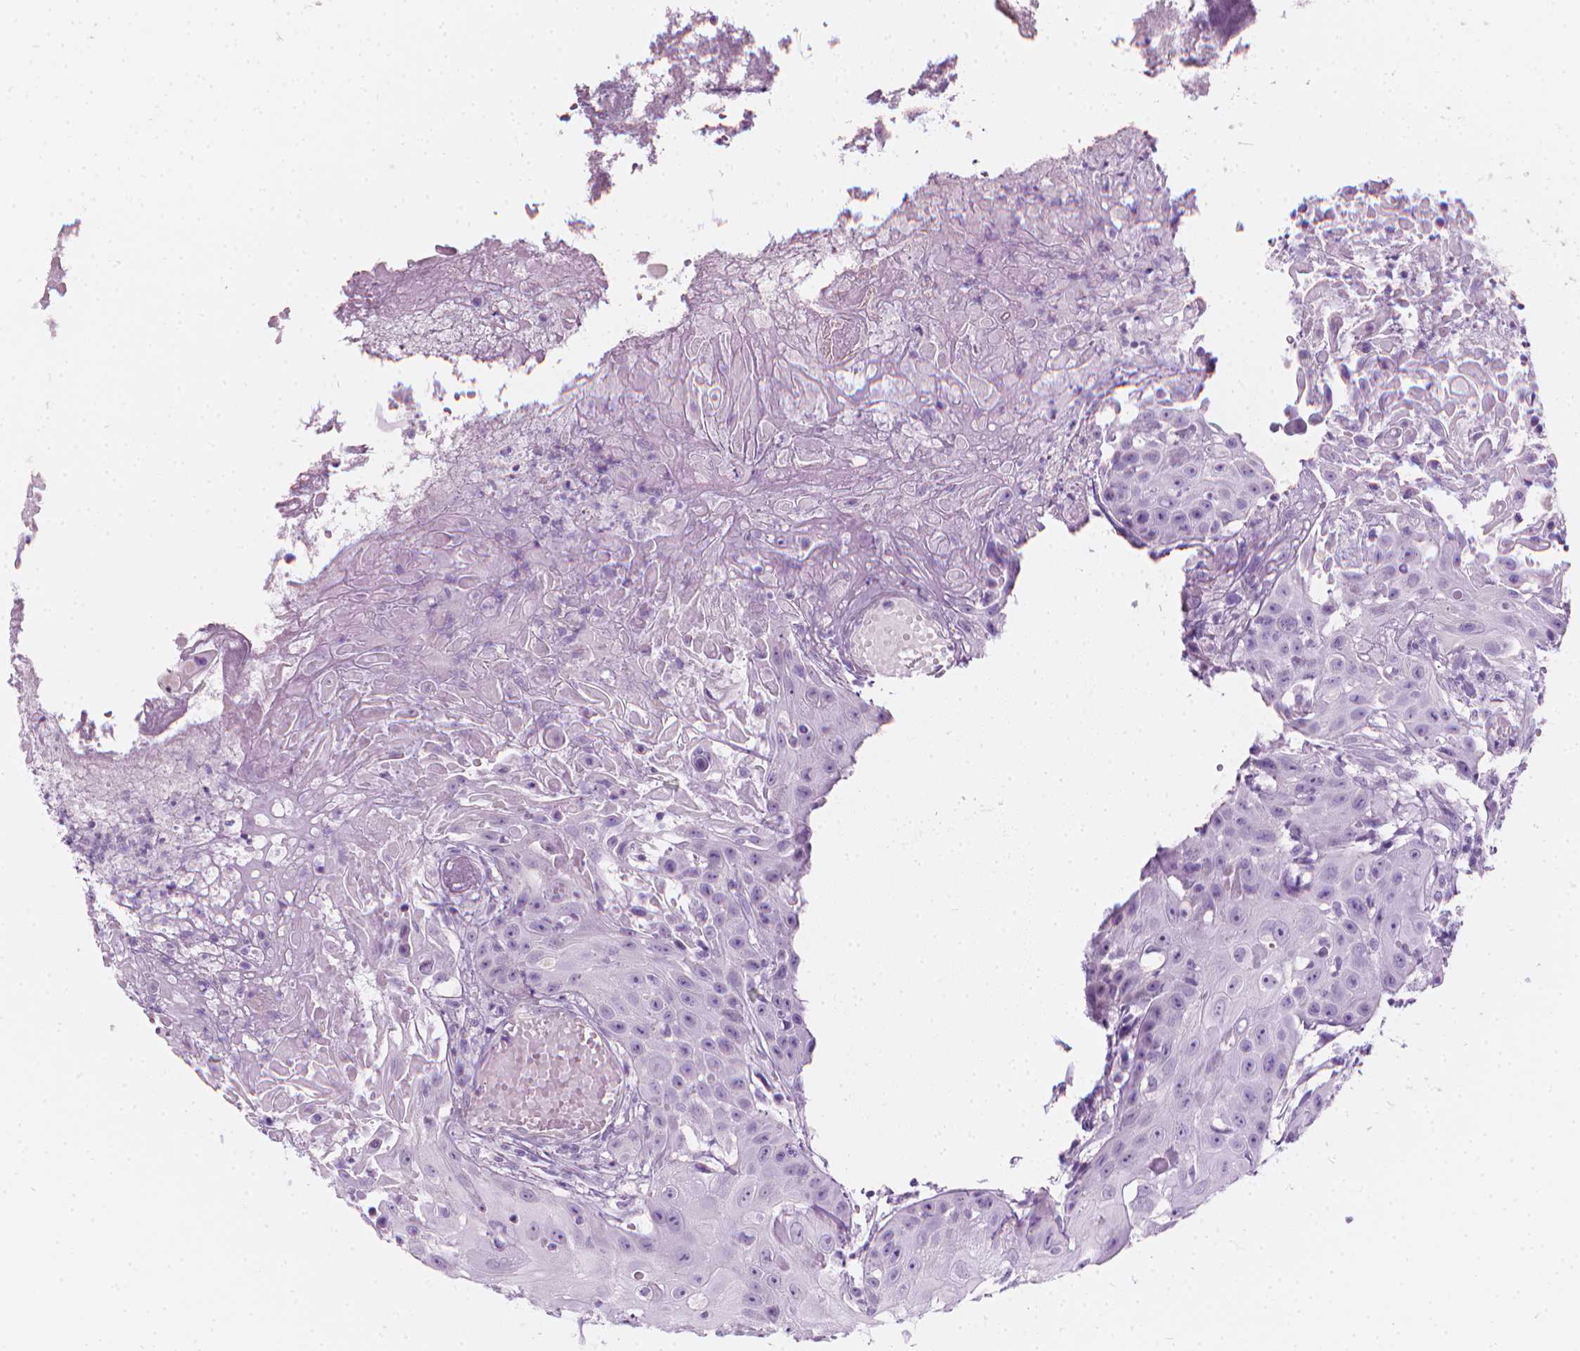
{"staining": {"intensity": "negative", "quantity": "none", "location": "none"}, "tissue": "head and neck cancer", "cell_type": "Tumor cells", "image_type": "cancer", "snomed": [{"axis": "morphology", "description": "Squamous cell carcinoma, NOS"}, {"axis": "topography", "description": "Oral tissue"}, {"axis": "topography", "description": "Head-Neck"}], "caption": "Image shows no significant protein positivity in tumor cells of head and neck squamous cell carcinoma.", "gene": "SCG3", "patient": {"sex": "female", "age": 55}}